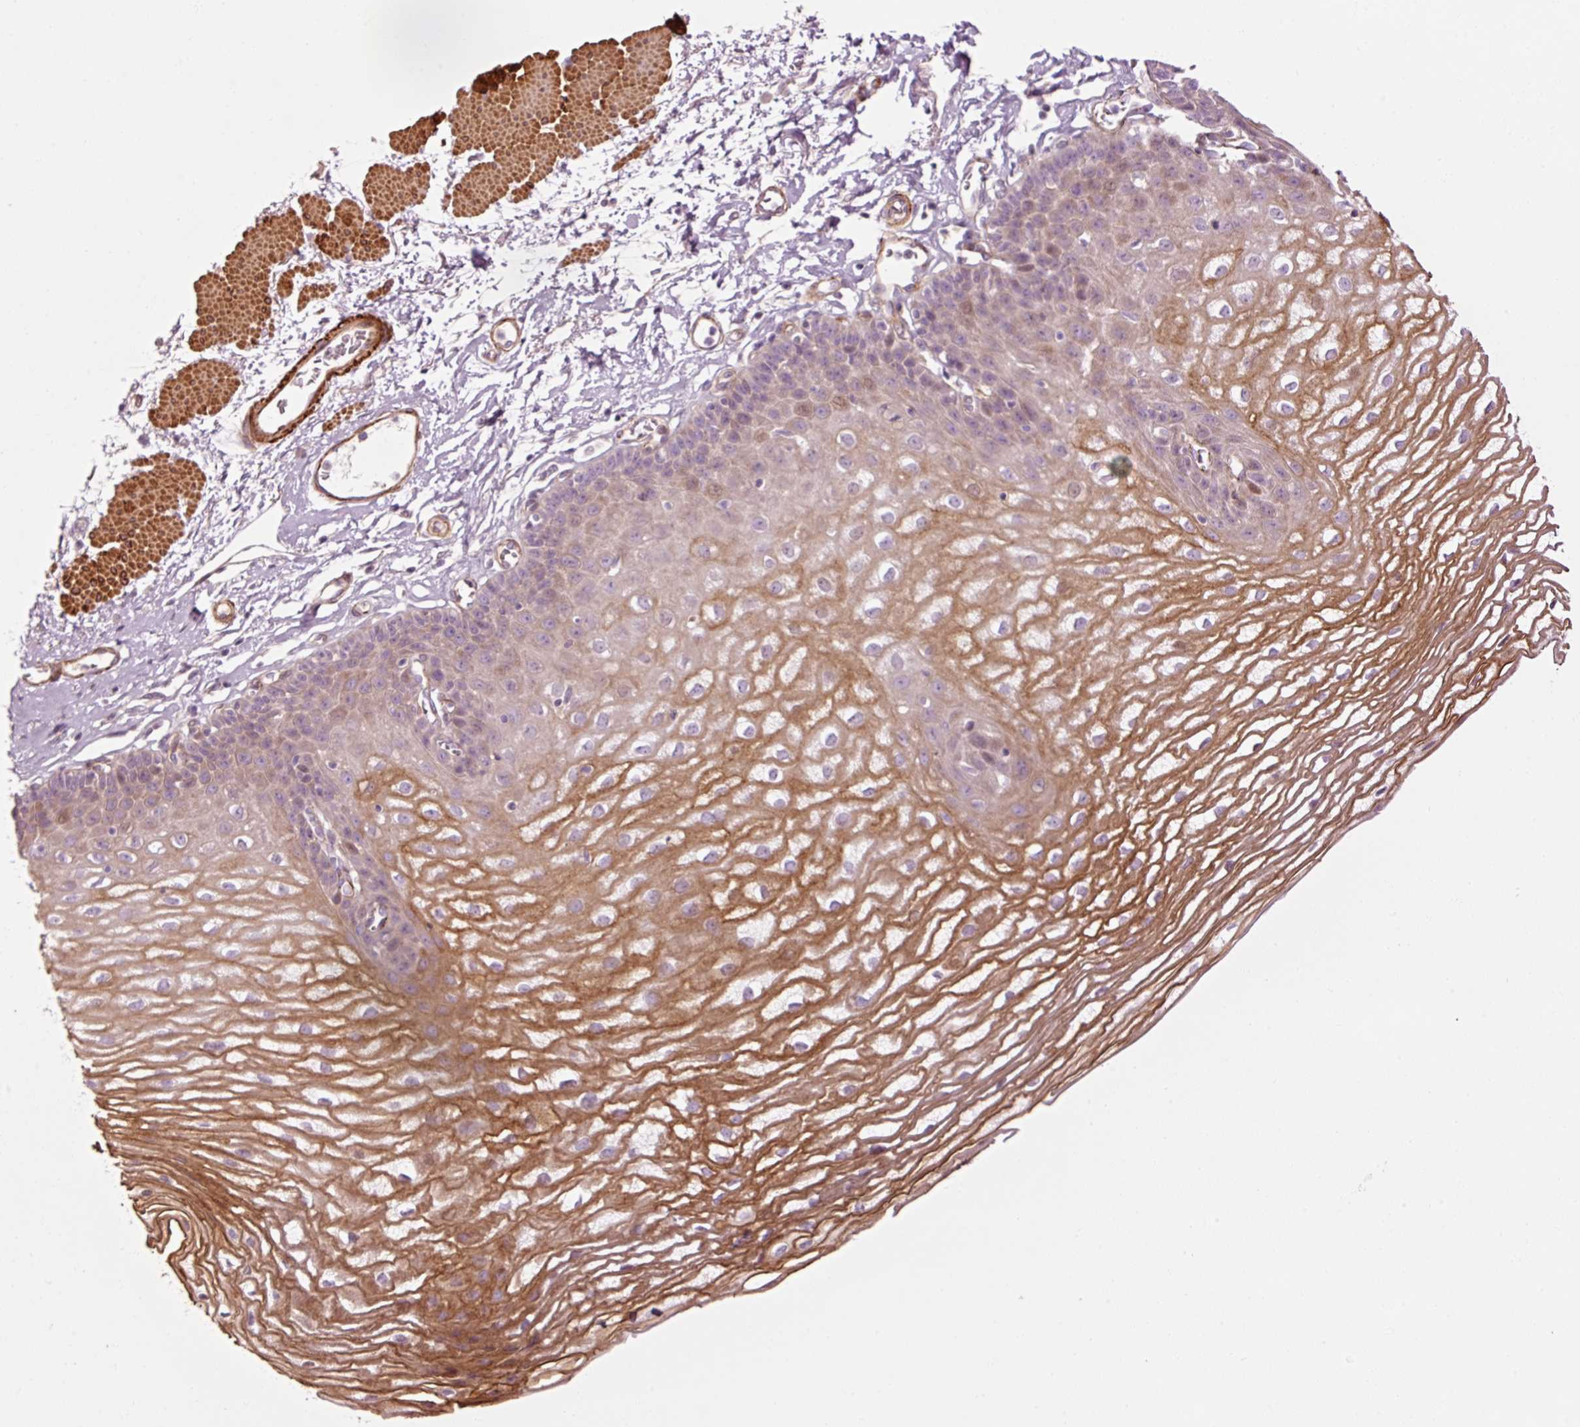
{"staining": {"intensity": "strong", "quantity": "25%-75%", "location": "cytoplasmic/membranous"}, "tissue": "esophagus", "cell_type": "Squamous epithelial cells", "image_type": "normal", "snomed": [{"axis": "morphology", "description": "Normal tissue, NOS"}, {"axis": "topography", "description": "Esophagus"}], "caption": "Immunohistochemical staining of benign esophagus shows high levels of strong cytoplasmic/membranous positivity in about 25%-75% of squamous epithelial cells. Nuclei are stained in blue.", "gene": "ANKRD20A1", "patient": {"sex": "female", "age": 81}}